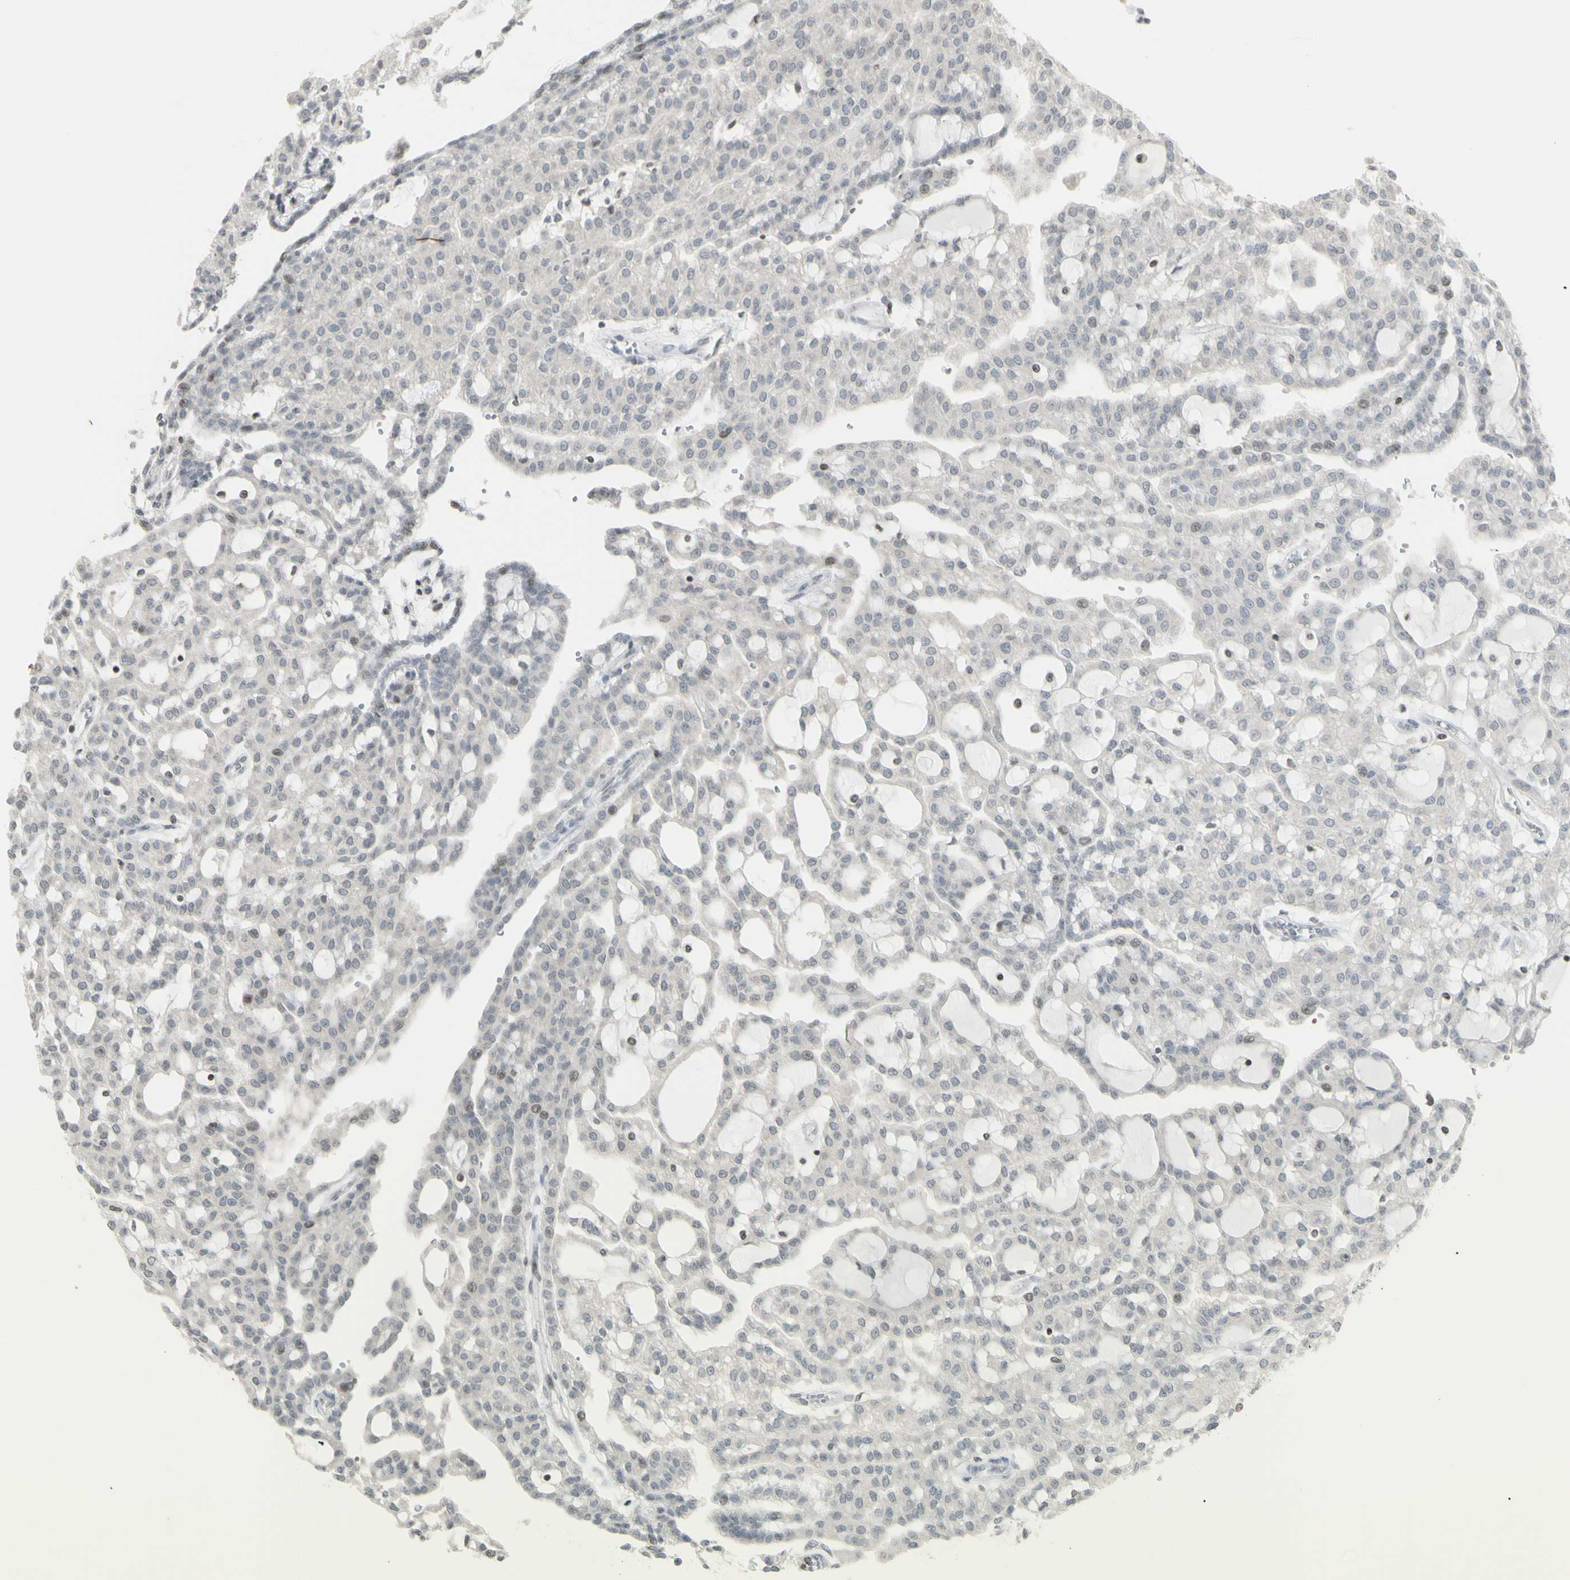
{"staining": {"intensity": "negative", "quantity": "none", "location": "none"}, "tissue": "renal cancer", "cell_type": "Tumor cells", "image_type": "cancer", "snomed": [{"axis": "morphology", "description": "Adenocarcinoma, NOS"}, {"axis": "topography", "description": "Kidney"}], "caption": "An image of human adenocarcinoma (renal) is negative for staining in tumor cells. (DAB immunohistochemistry visualized using brightfield microscopy, high magnification).", "gene": "MUC5AC", "patient": {"sex": "male", "age": 63}}